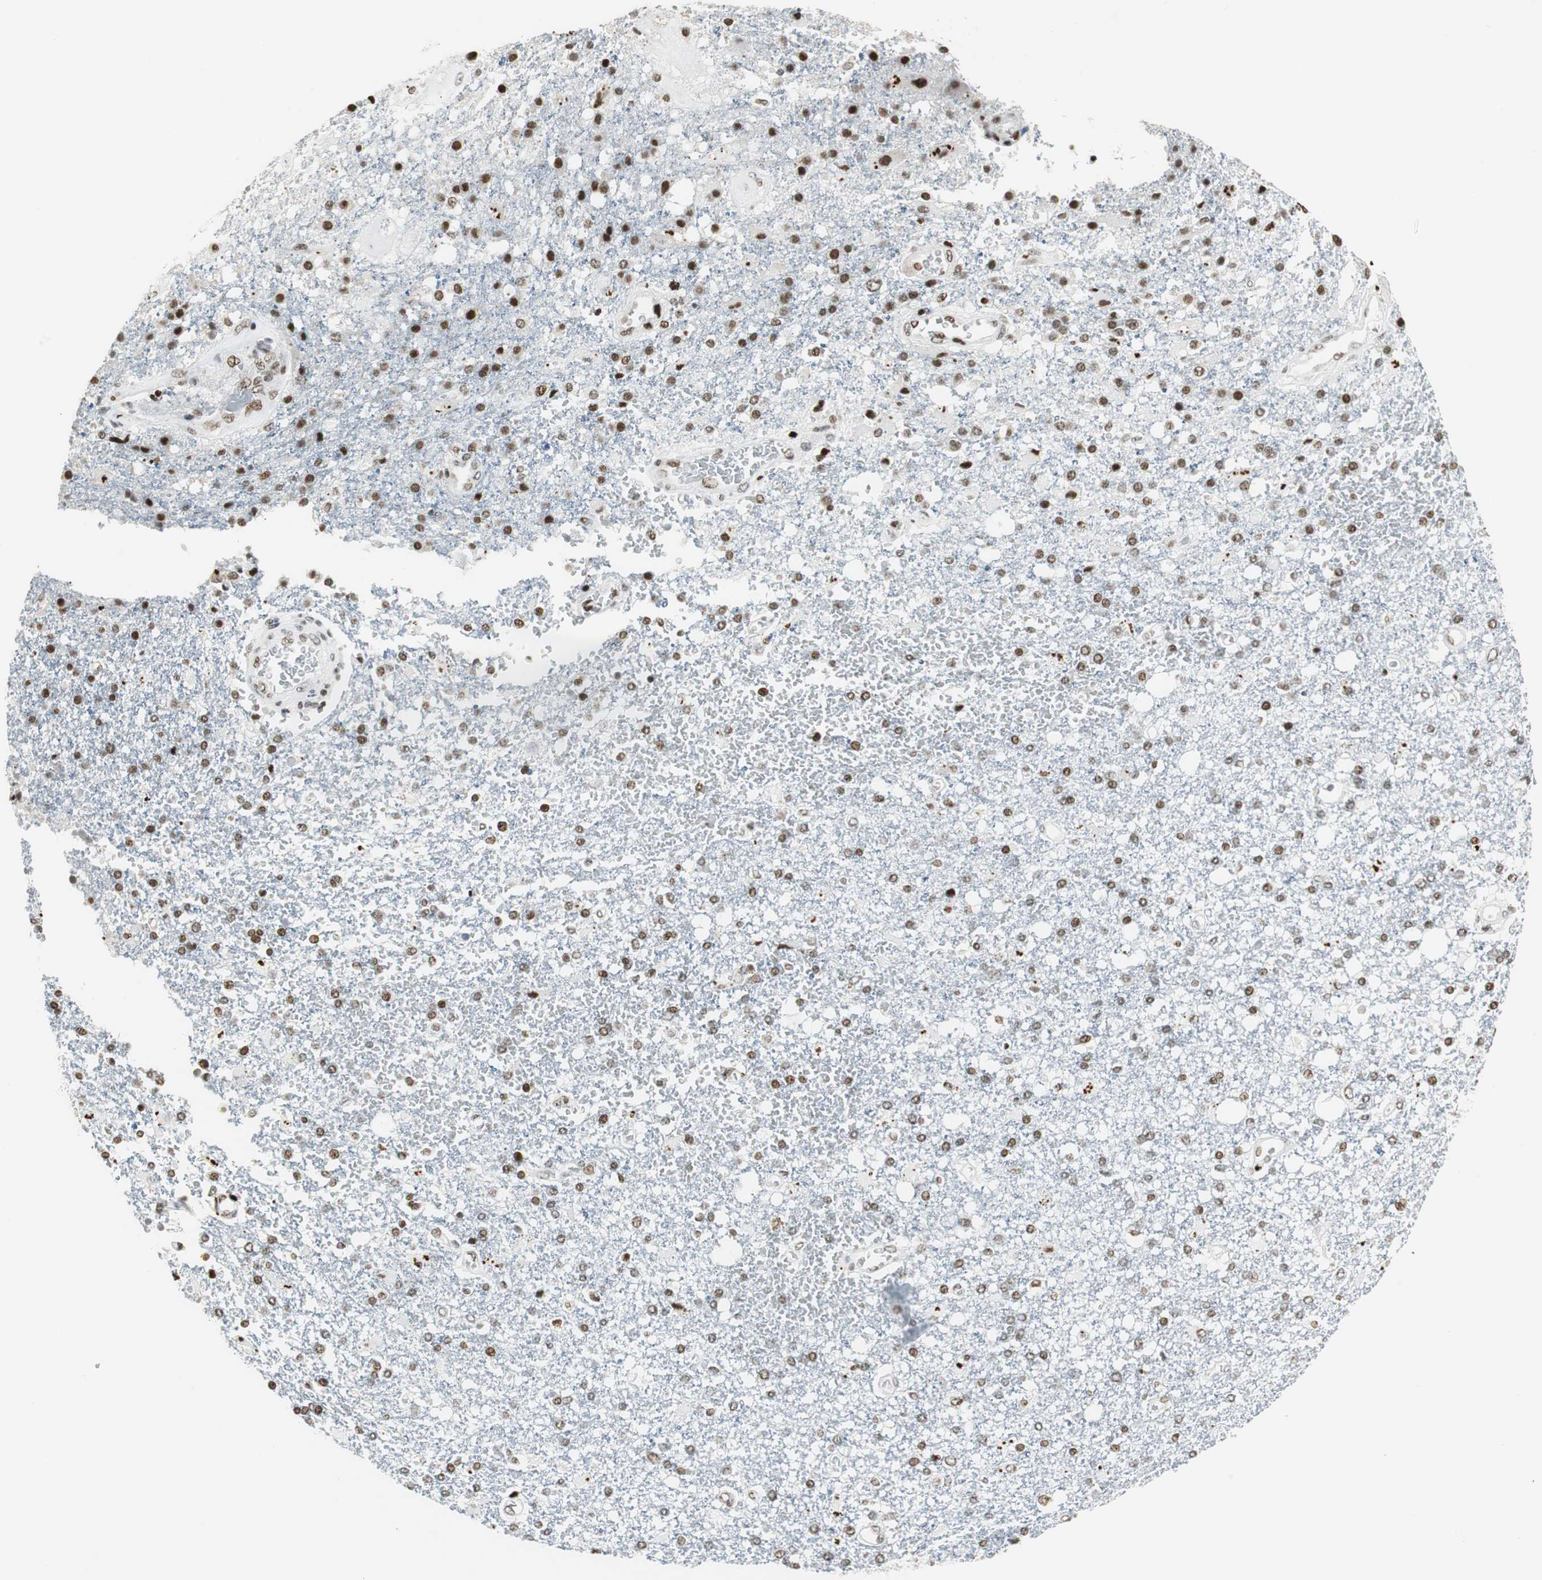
{"staining": {"intensity": "strong", "quantity": ">75%", "location": "nuclear"}, "tissue": "glioma", "cell_type": "Tumor cells", "image_type": "cancer", "snomed": [{"axis": "morphology", "description": "Glioma, malignant, High grade"}, {"axis": "topography", "description": "Cerebral cortex"}], "caption": "High-power microscopy captured an immunohistochemistry photomicrograph of glioma, revealing strong nuclear positivity in approximately >75% of tumor cells. (IHC, brightfield microscopy, high magnification).", "gene": "RBBP4", "patient": {"sex": "male", "age": 79}}